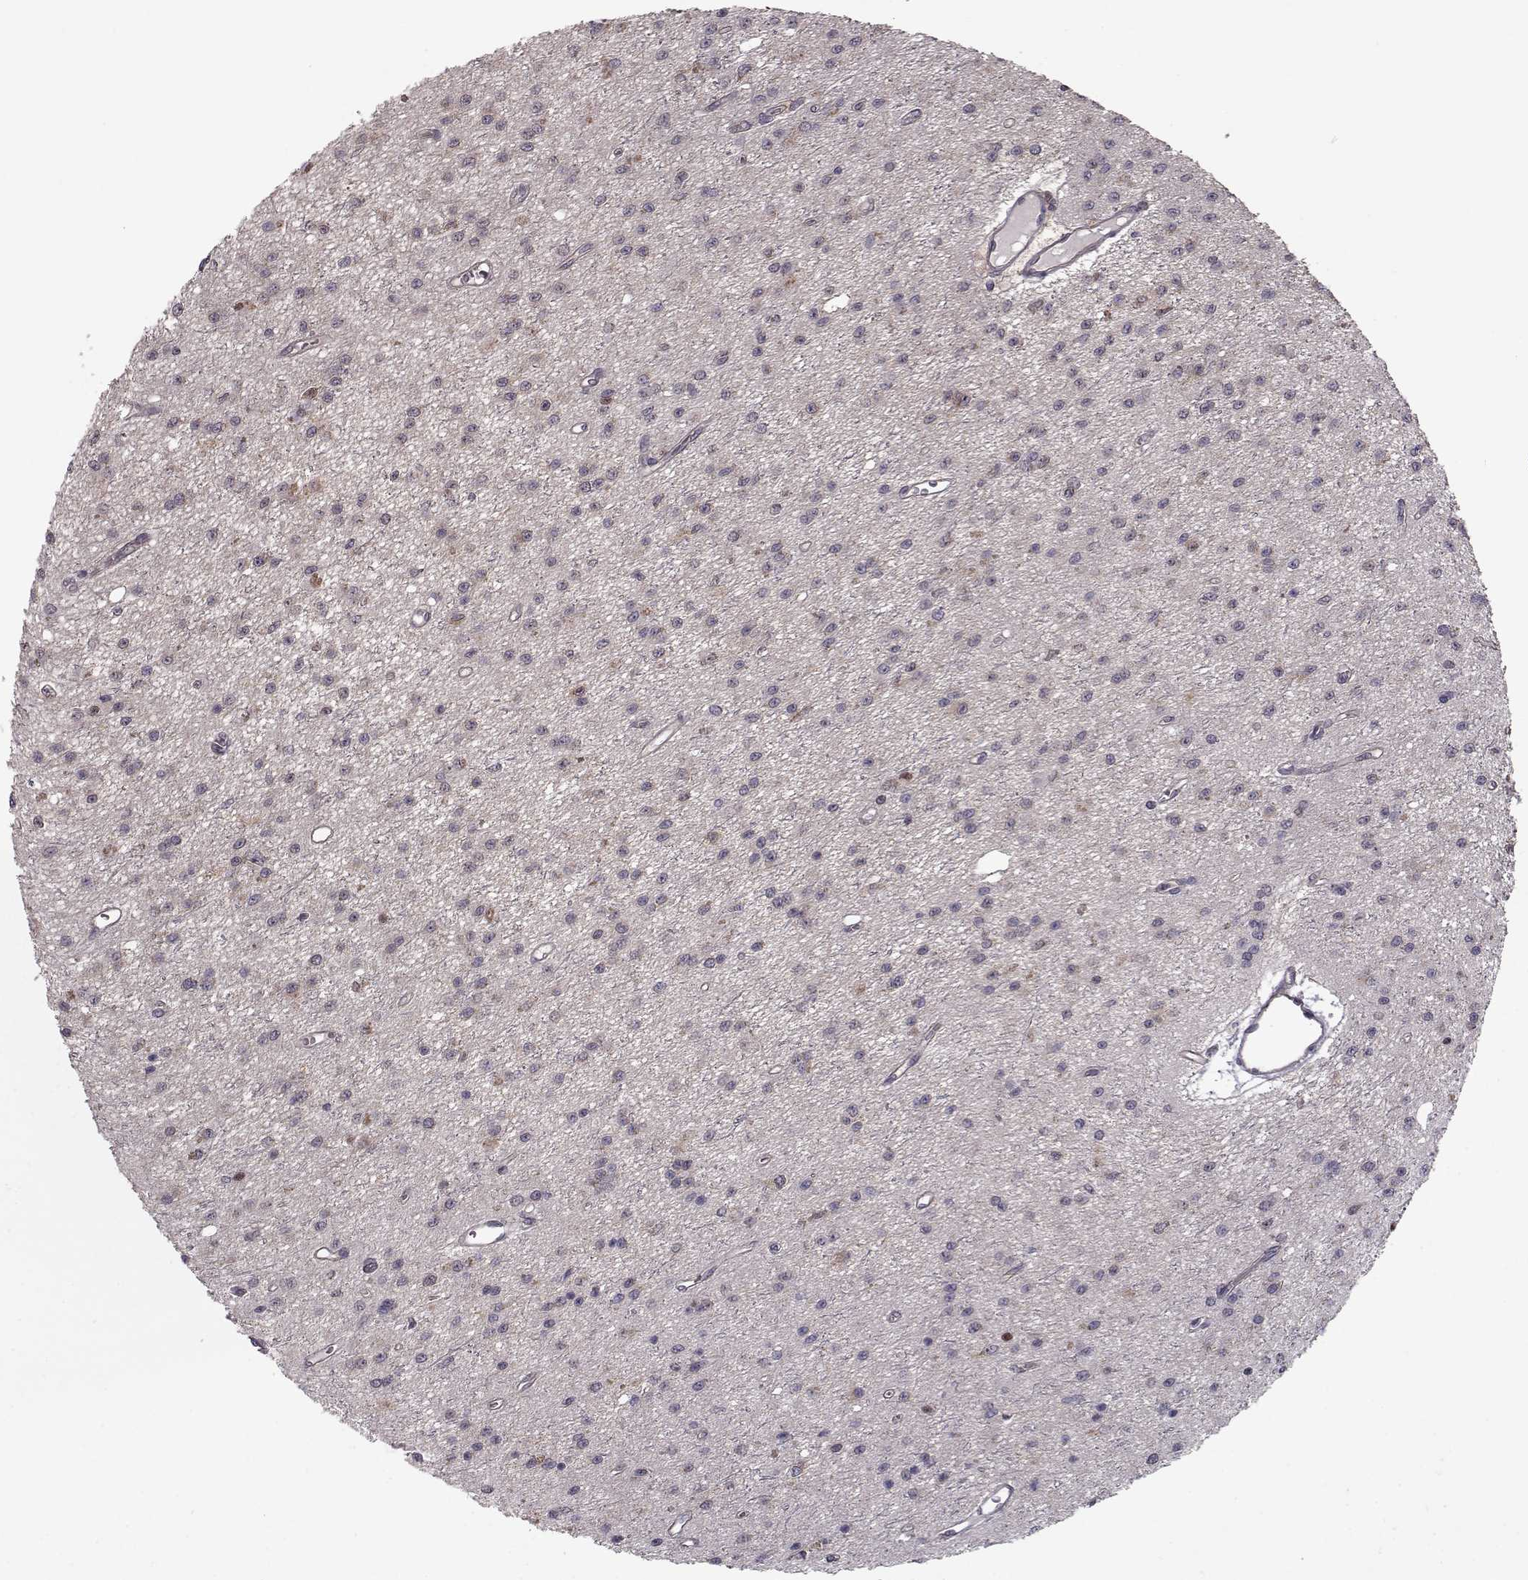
{"staining": {"intensity": "negative", "quantity": "none", "location": "none"}, "tissue": "glioma", "cell_type": "Tumor cells", "image_type": "cancer", "snomed": [{"axis": "morphology", "description": "Glioma, malignant, Low grade"}, {"axis": "topography", "description": "Brain"}], "caption": "IHC image of glioma stained for a protein (brown), which displays no positivity in tumor cells. (Brightfield microscopy of DAB IHC at high magnification).", "gene": "RANBP1", "patient": {"sex": "female", "age": 45}}